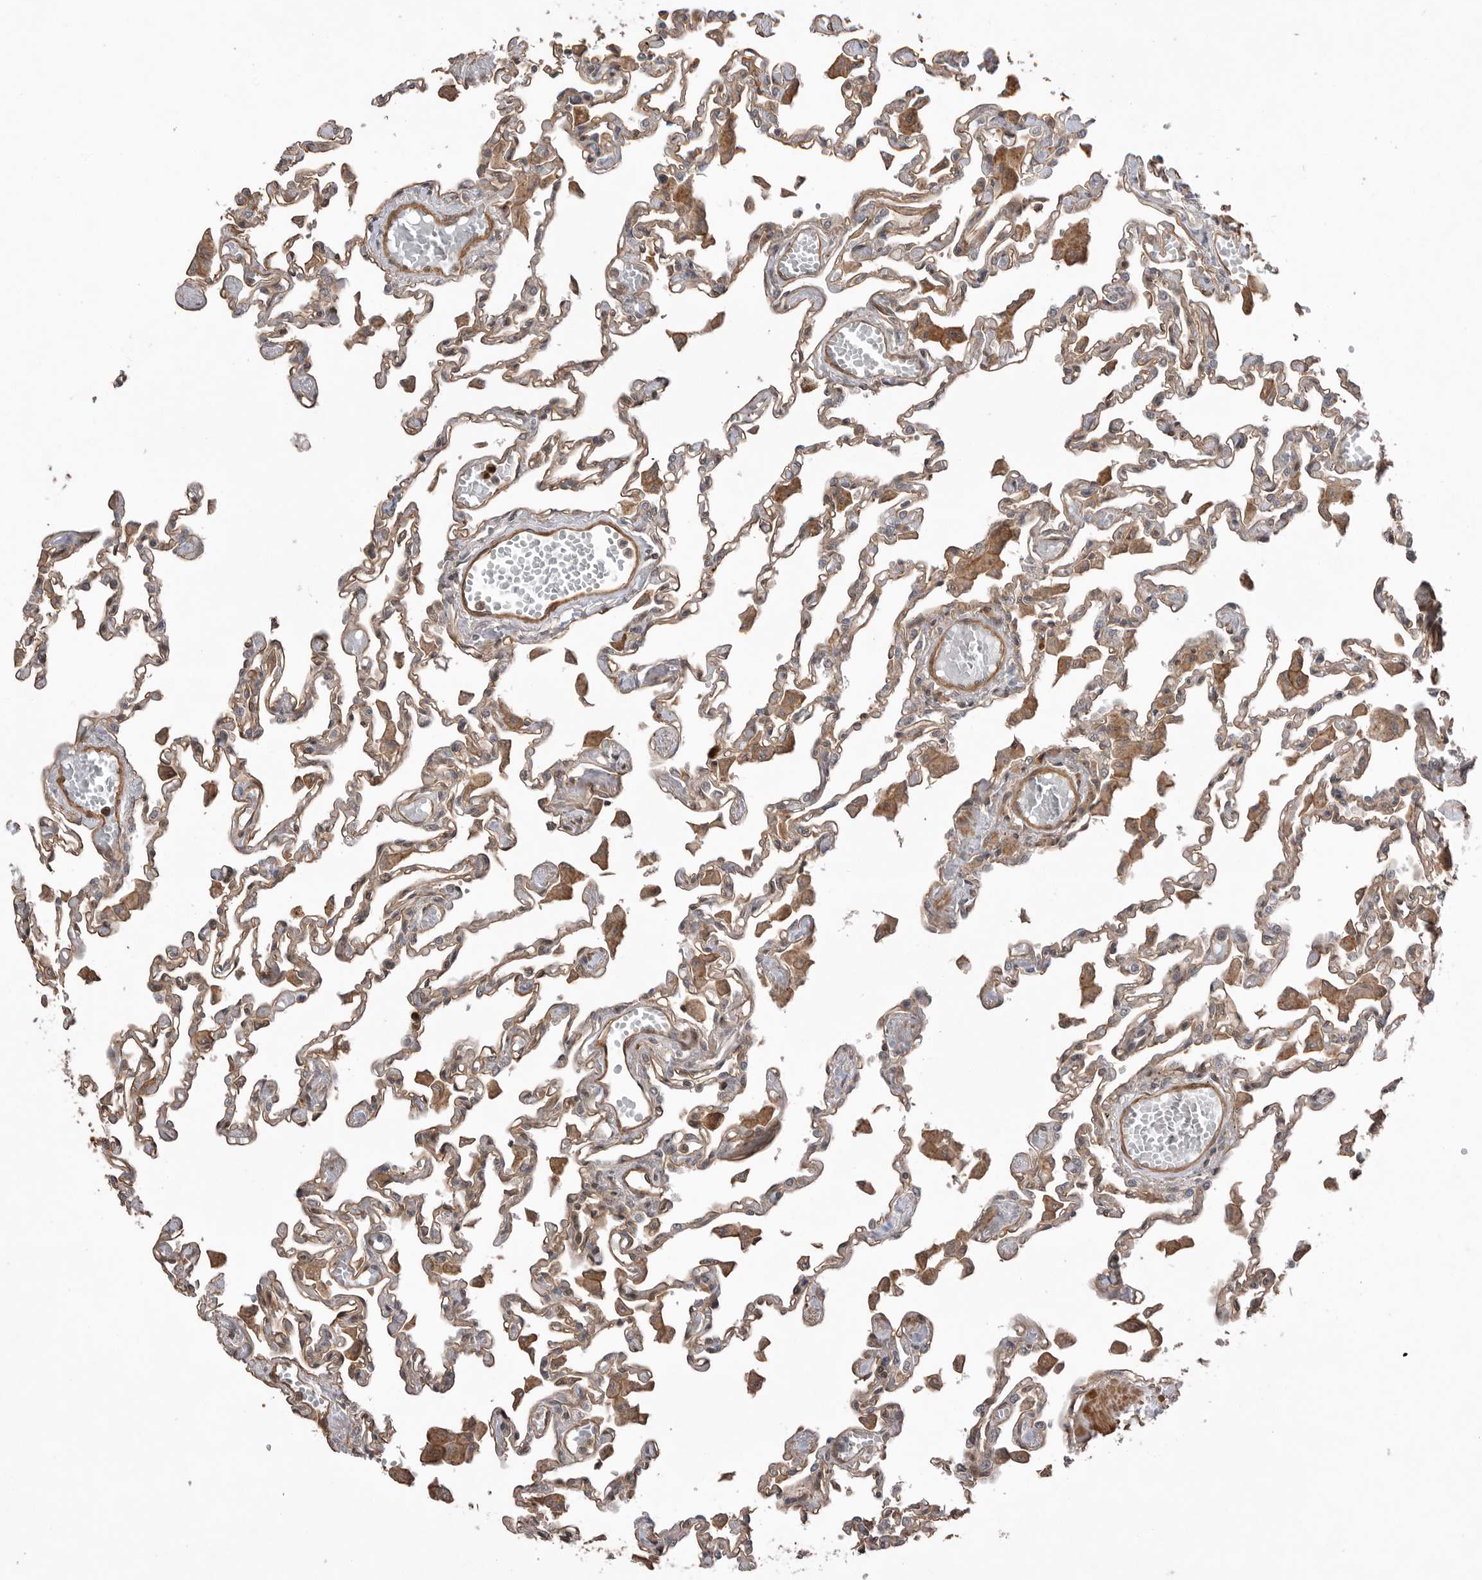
{"staining": {"intensity": "weak", "quantity": "25%-75%", "location": "cytoplasmic/membranous"}, "tissue": "lung", "cell_type": "Alveolar cells", "image_type": "normal", "snomed": [{"axis": "morphology", "description": "Normal tissue, NOS"}, {"axis": "topography", "description": "Bronchus"}, {"axis": "topography", "description": "Lung"}], "caption": "Immunohistochemistry histopathology image of benign human lung stained for a protein (brown), which reveals low levels of weak cytoplasmic/membranous staining in about 25%-75% of alveolar cells.", "gene": "PEAK1", "patient": {"sex": "female", "age": 49}}